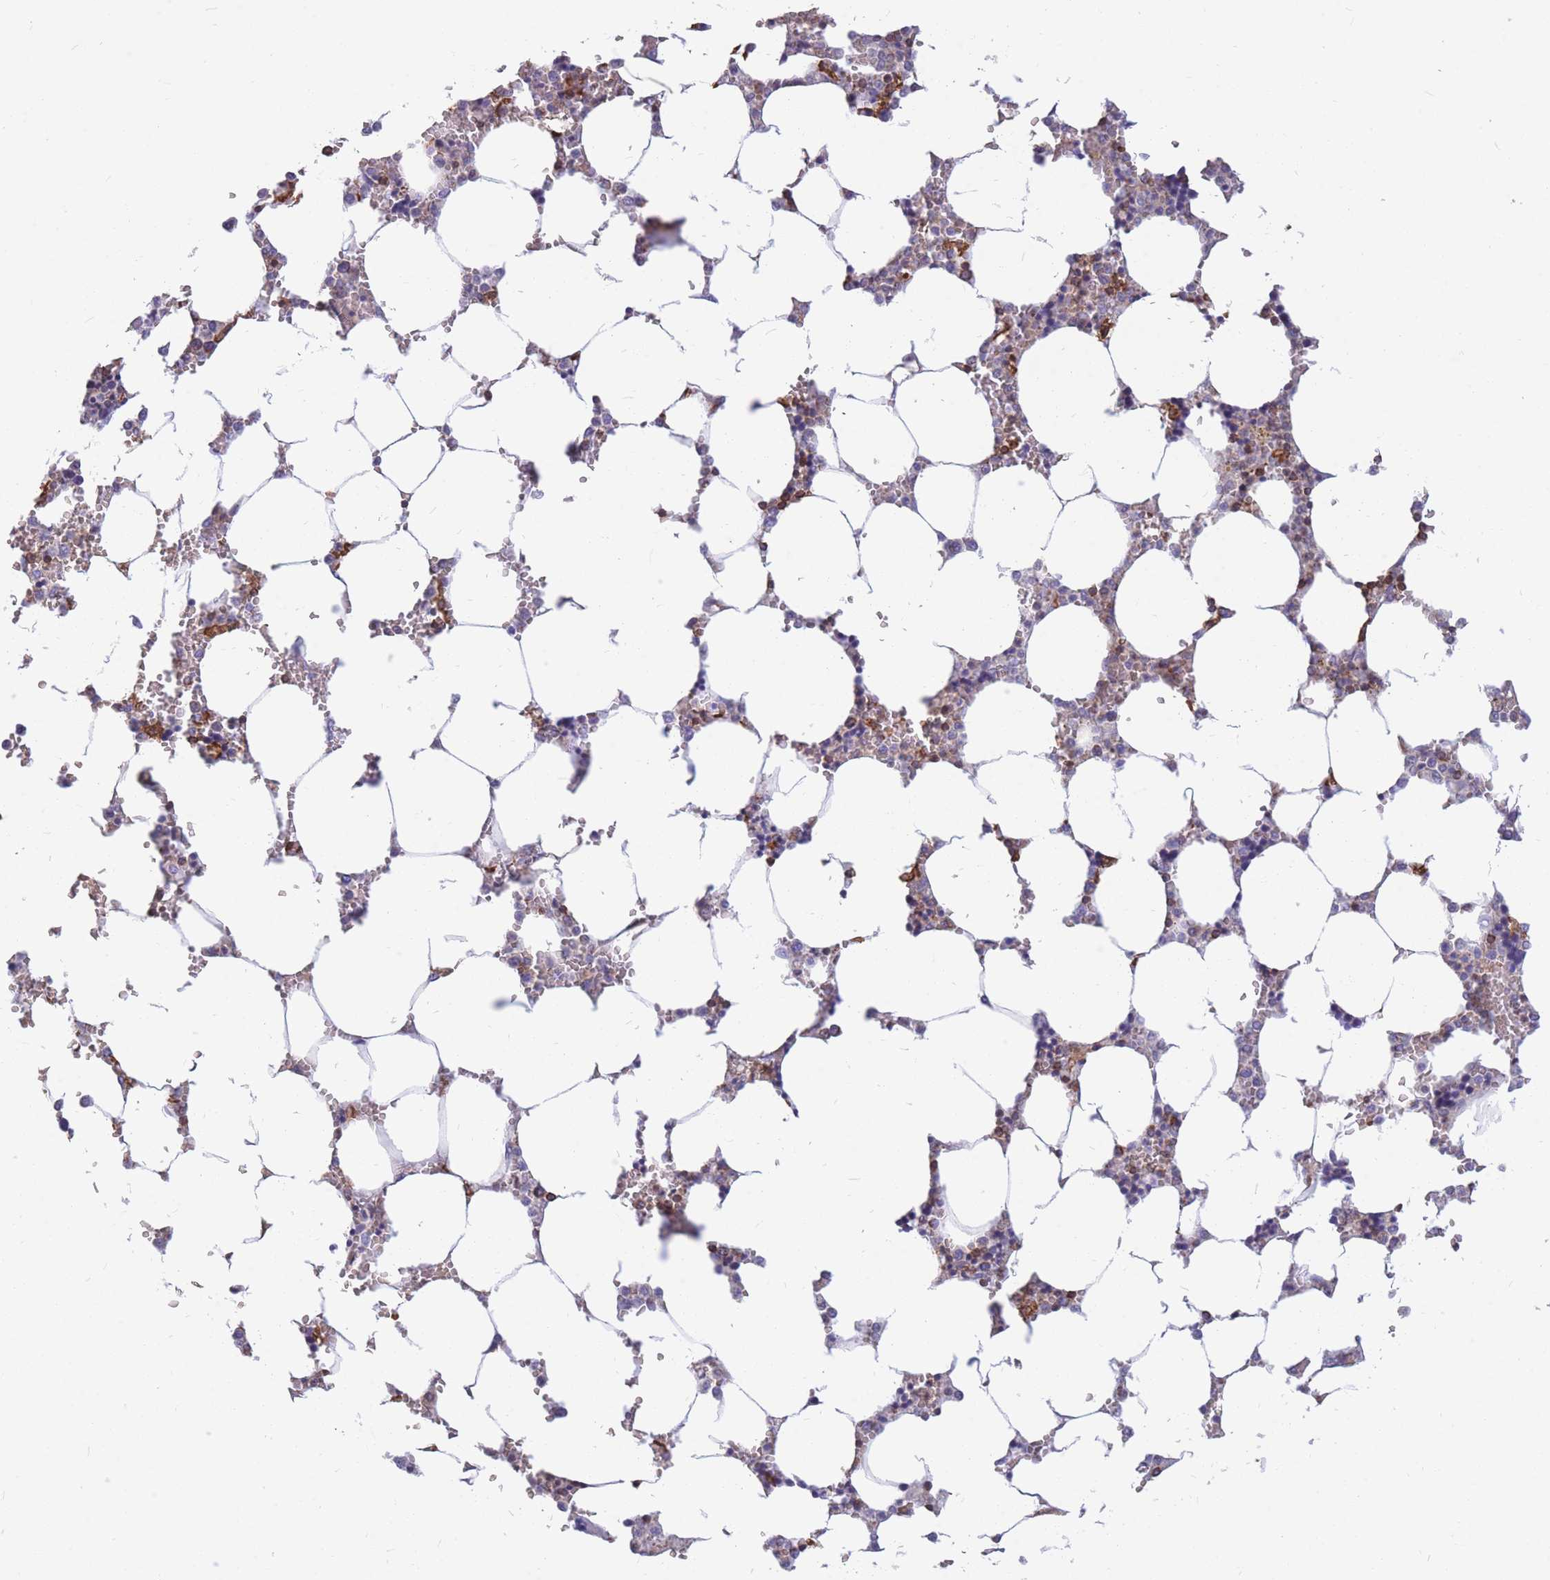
{"staining": {"intensity": "moderate", "quantity": "<25%", "location": "cytoplasmic/membranous"}, "tissue": "bone marrow", "cell_type": "Hematopoietic cells", "image_type": "normal", "snomed": [{"axis": "morphology", "description": "Normal tissue, NOS"}, {"axis": "topography", "description": "Bone marrow"}], "caption": "About <25% of hematopoietic cells in unremarkable human bone marrow reveal moderate cytoplasmic/membranous protein positivity as visualized by brown immunohistochemical staining.", "gene": "MRPL54", "patient": {"sex": "male", "age": 64}}